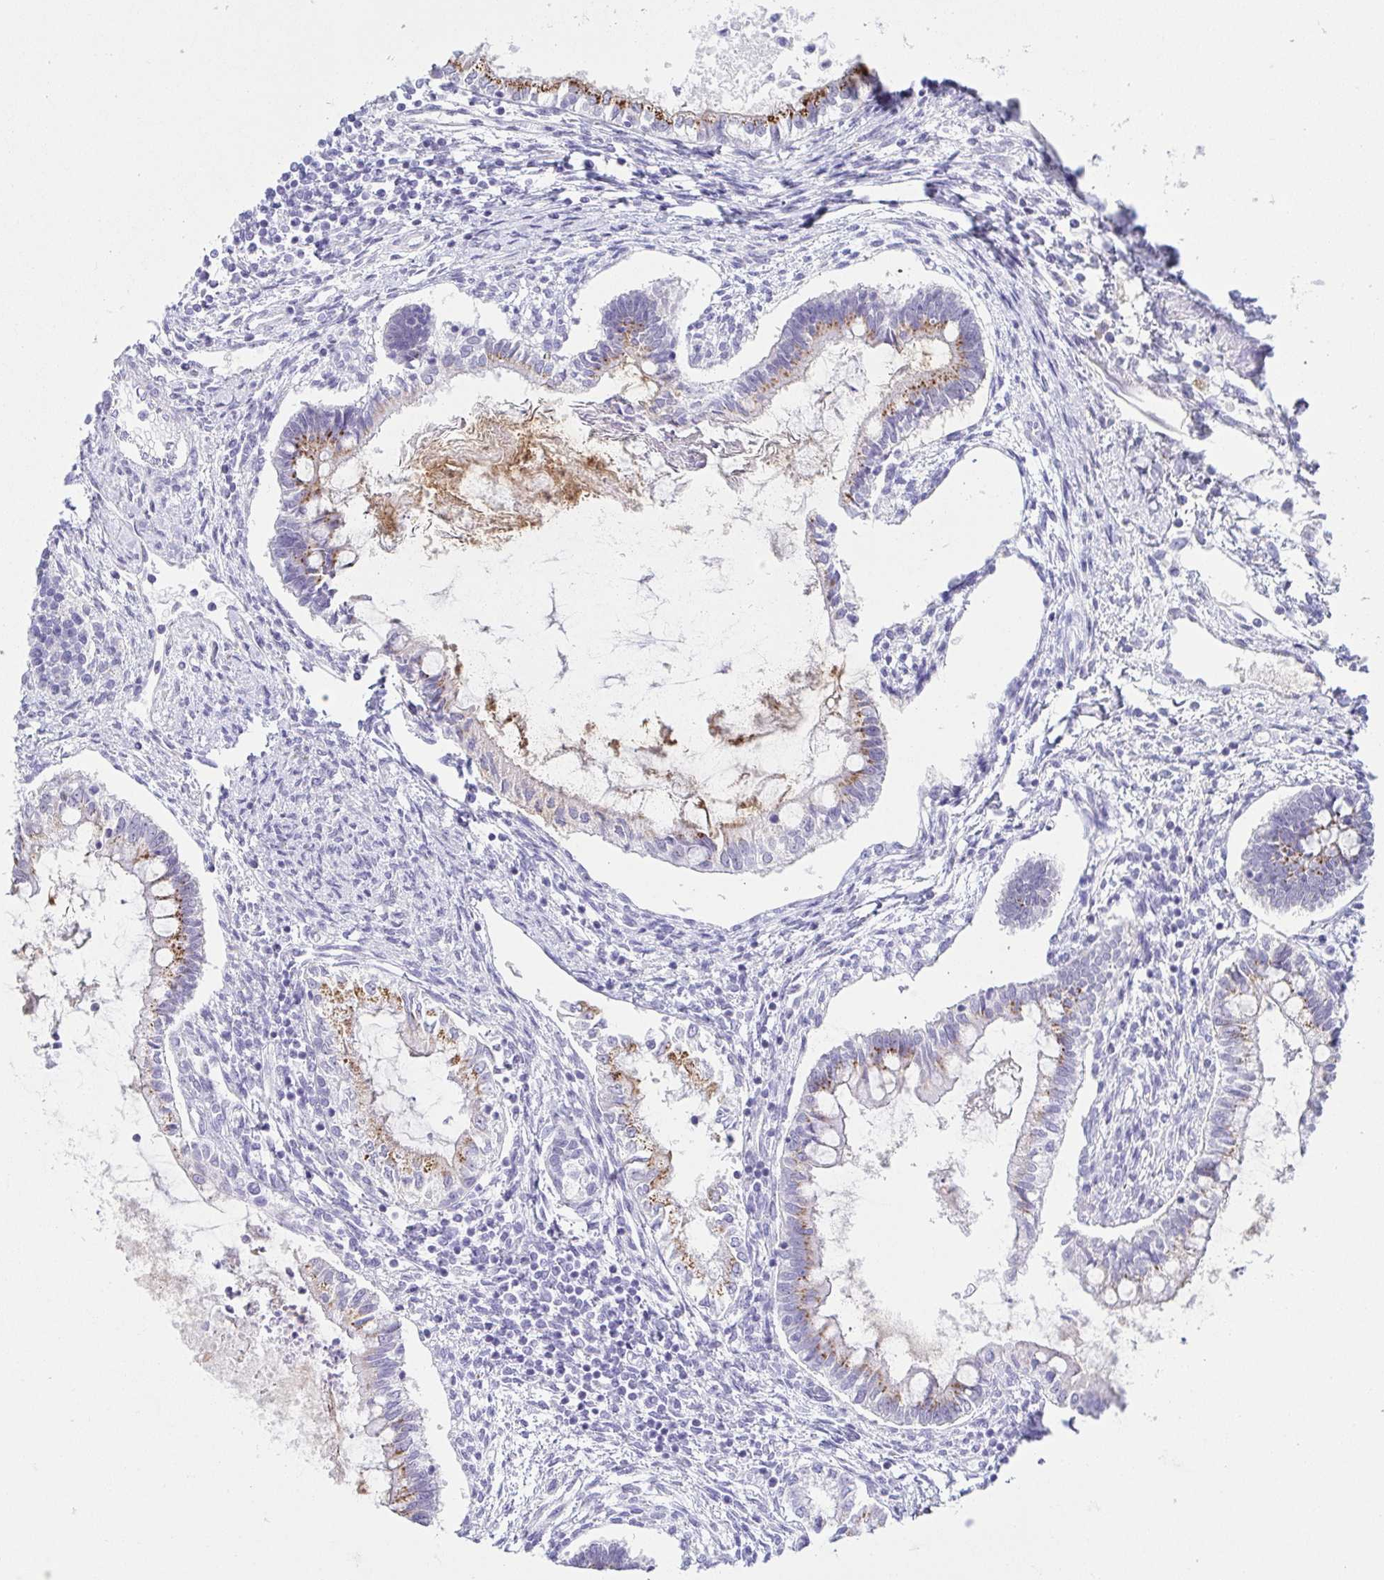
{"staining": {"intensity": "moderate", "quantity": "25%-75%", "location": "cytoplasmic/membranous"}, "tissue": "testis cancer", "cell_type": "Tumor cells", "image_type": "cancer", "snomed": [{"axis": "morphology", "description": "Carcinoma, Embryonal, NOS"}, {"axis": "topography", "description": "Testis"}], "caption": "Moderate cytoplasmic/membranous positivity is appreciated in approximately 25%-75% of tumor cells in testis embryonal carcinoma.", "gene": "LDLRAD1", "patient": {"sex": "male", "age": 37}}